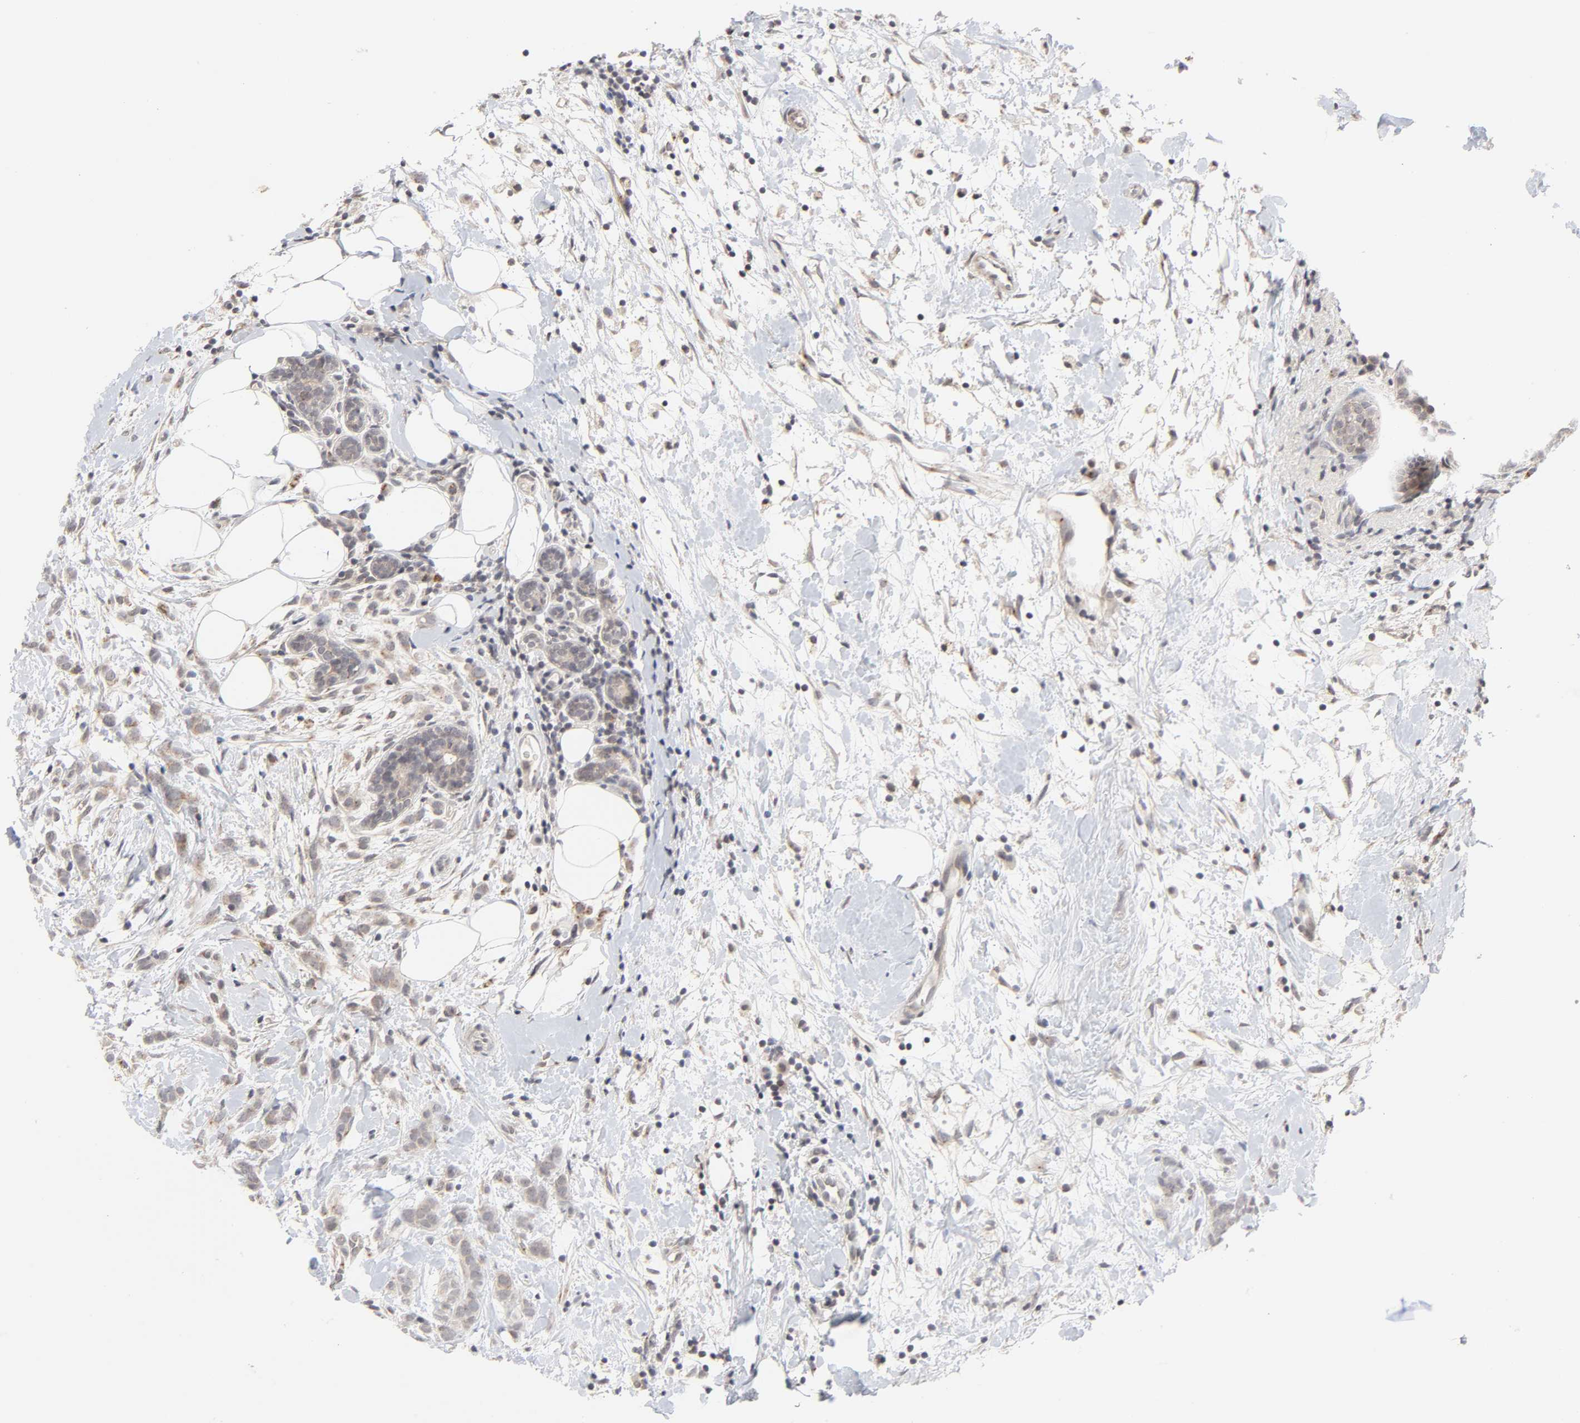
{"staining": {"intensity": "weak", "quantity": ">75%", "location": "cytoplasmic/membranous"}, "tissue": "breast cancer", "cell_type": "Tumor cells", "image_type": "cancer", "snomed": [{"axis": "morphology", "description": "Lobular carcinoma, in situ"}, {"axis": "morphology", "description": "Lobular carcinoma"}, {"axis": "topography", "description": "Breast"}], "caption": "About >75% of tumor cells in human breast cancer demonstrate weak cytoplasmic/membranous protein positivity as visualized by brown immunohistochemical staining.", "gene": "AUH", "patient": {"sex": "female", "age": 41}}